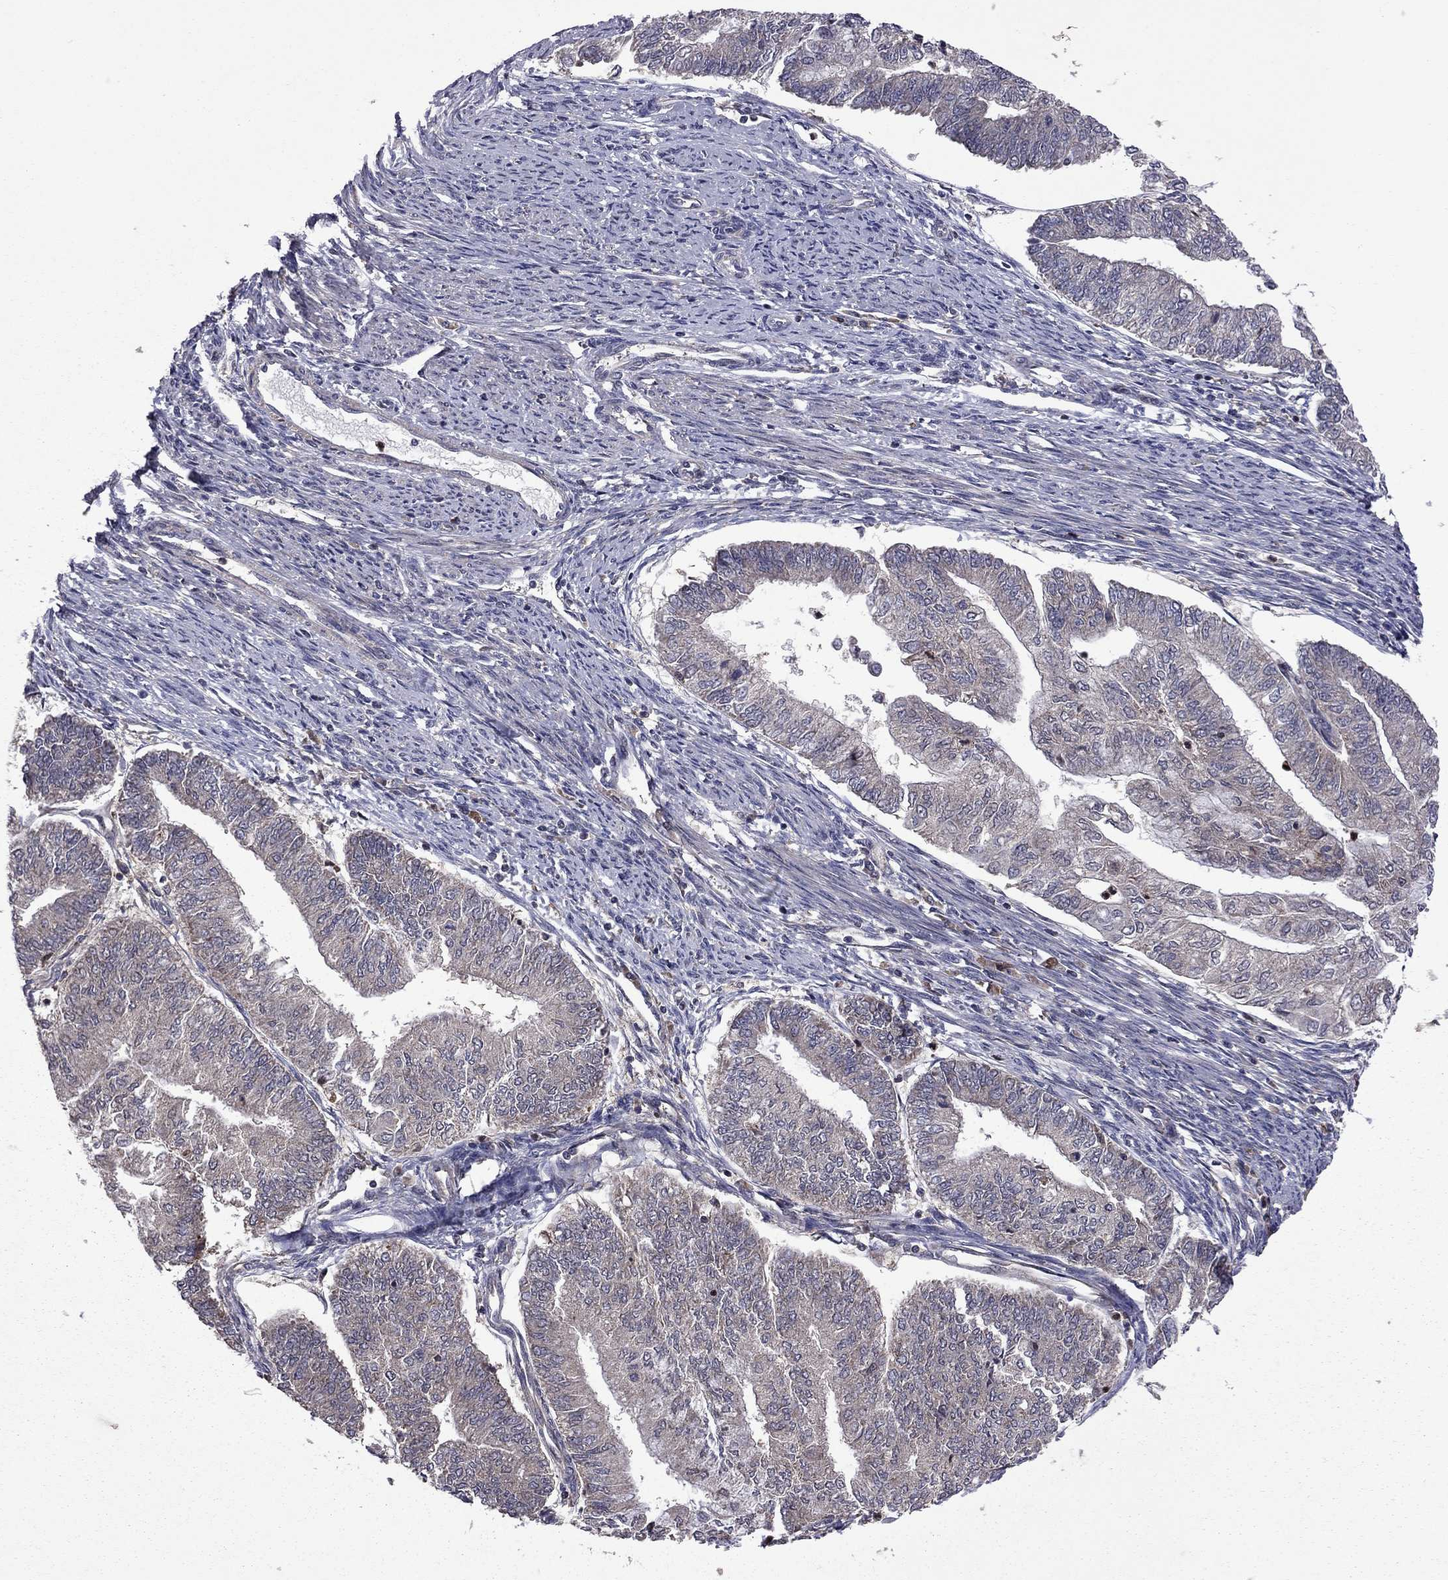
{"staining": {"intensity": "negative", "quantity": "none", "location": "none"}, "tissue": "endometrial cancer", "cell_type": "Tumor cells", "image_type": "cancer", "snomed": [{"axis": "morphology", "description": "Adenocarcinoma, NOS"}, {"axis": "topography", "description": "Endometrium"}], "caption": "Immunohistochemistry (IHC) photomicrograph of human adenocarcinoma (endometrial) stained for a protein (brown), which shows no staining in tumor cells.", "gene": "IPP", "patient": {"sex": "female", "age": 59}}